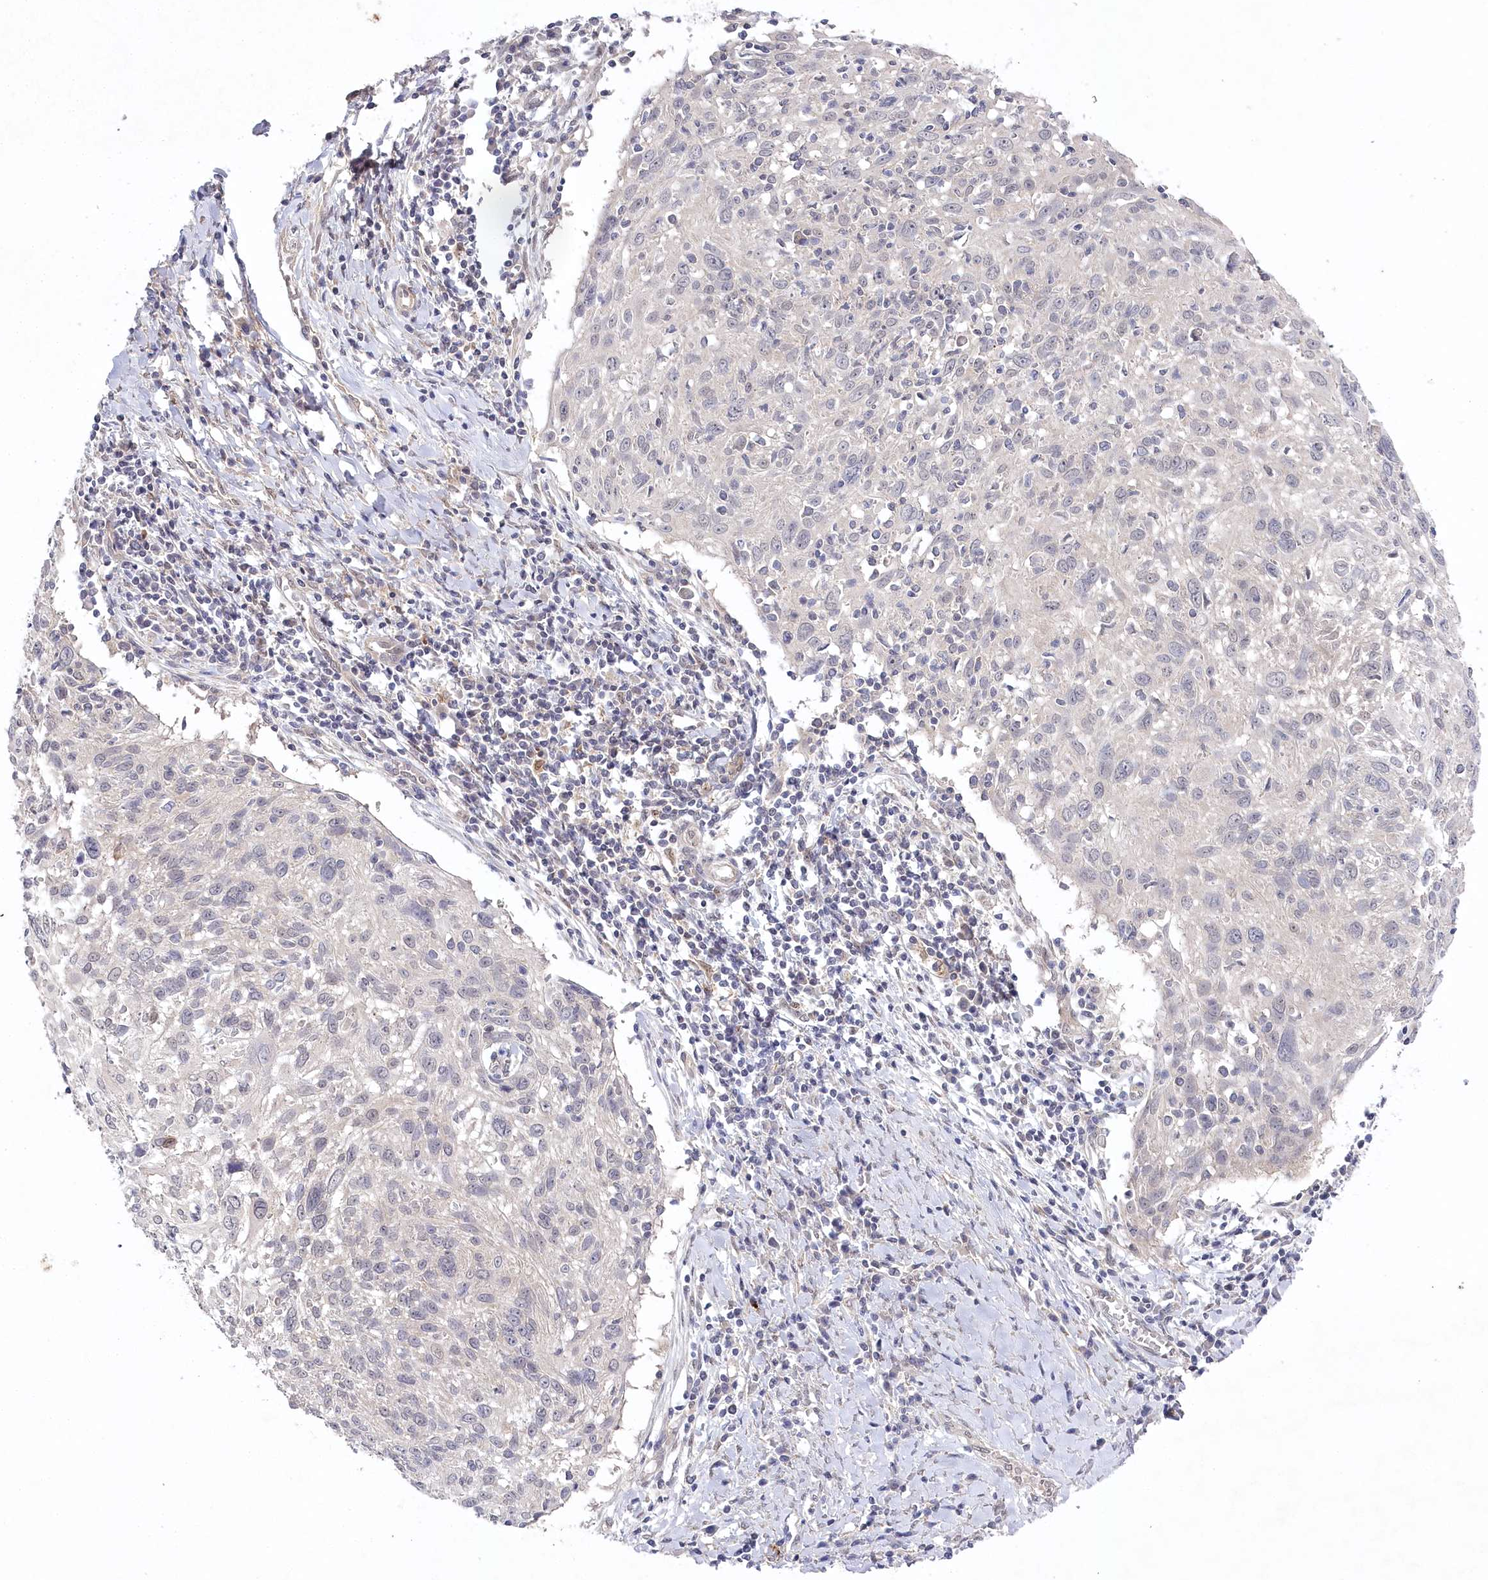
{"staining": {"intensity": "negative", "quantity": "none", "location": "none"}, "tissue": "cervical cancer", "cell_type": "Tumor cells", "image_type": "cancer", "snomed": [{"axis": "morphology", "description": "Squamous cell carcinoma, NOS"}, {"axis": "topography", "description": "Cervix"}], "caption": "Histopathology image shows no significant protein expression in tumor cells of cervical cancer. (DAB (3,3'-diaminobenzidine) IHC visualized using brightfield microscopy, high magnification).", "gene": "AAMDC", "patient": {"sex": "female", "age": 51}}